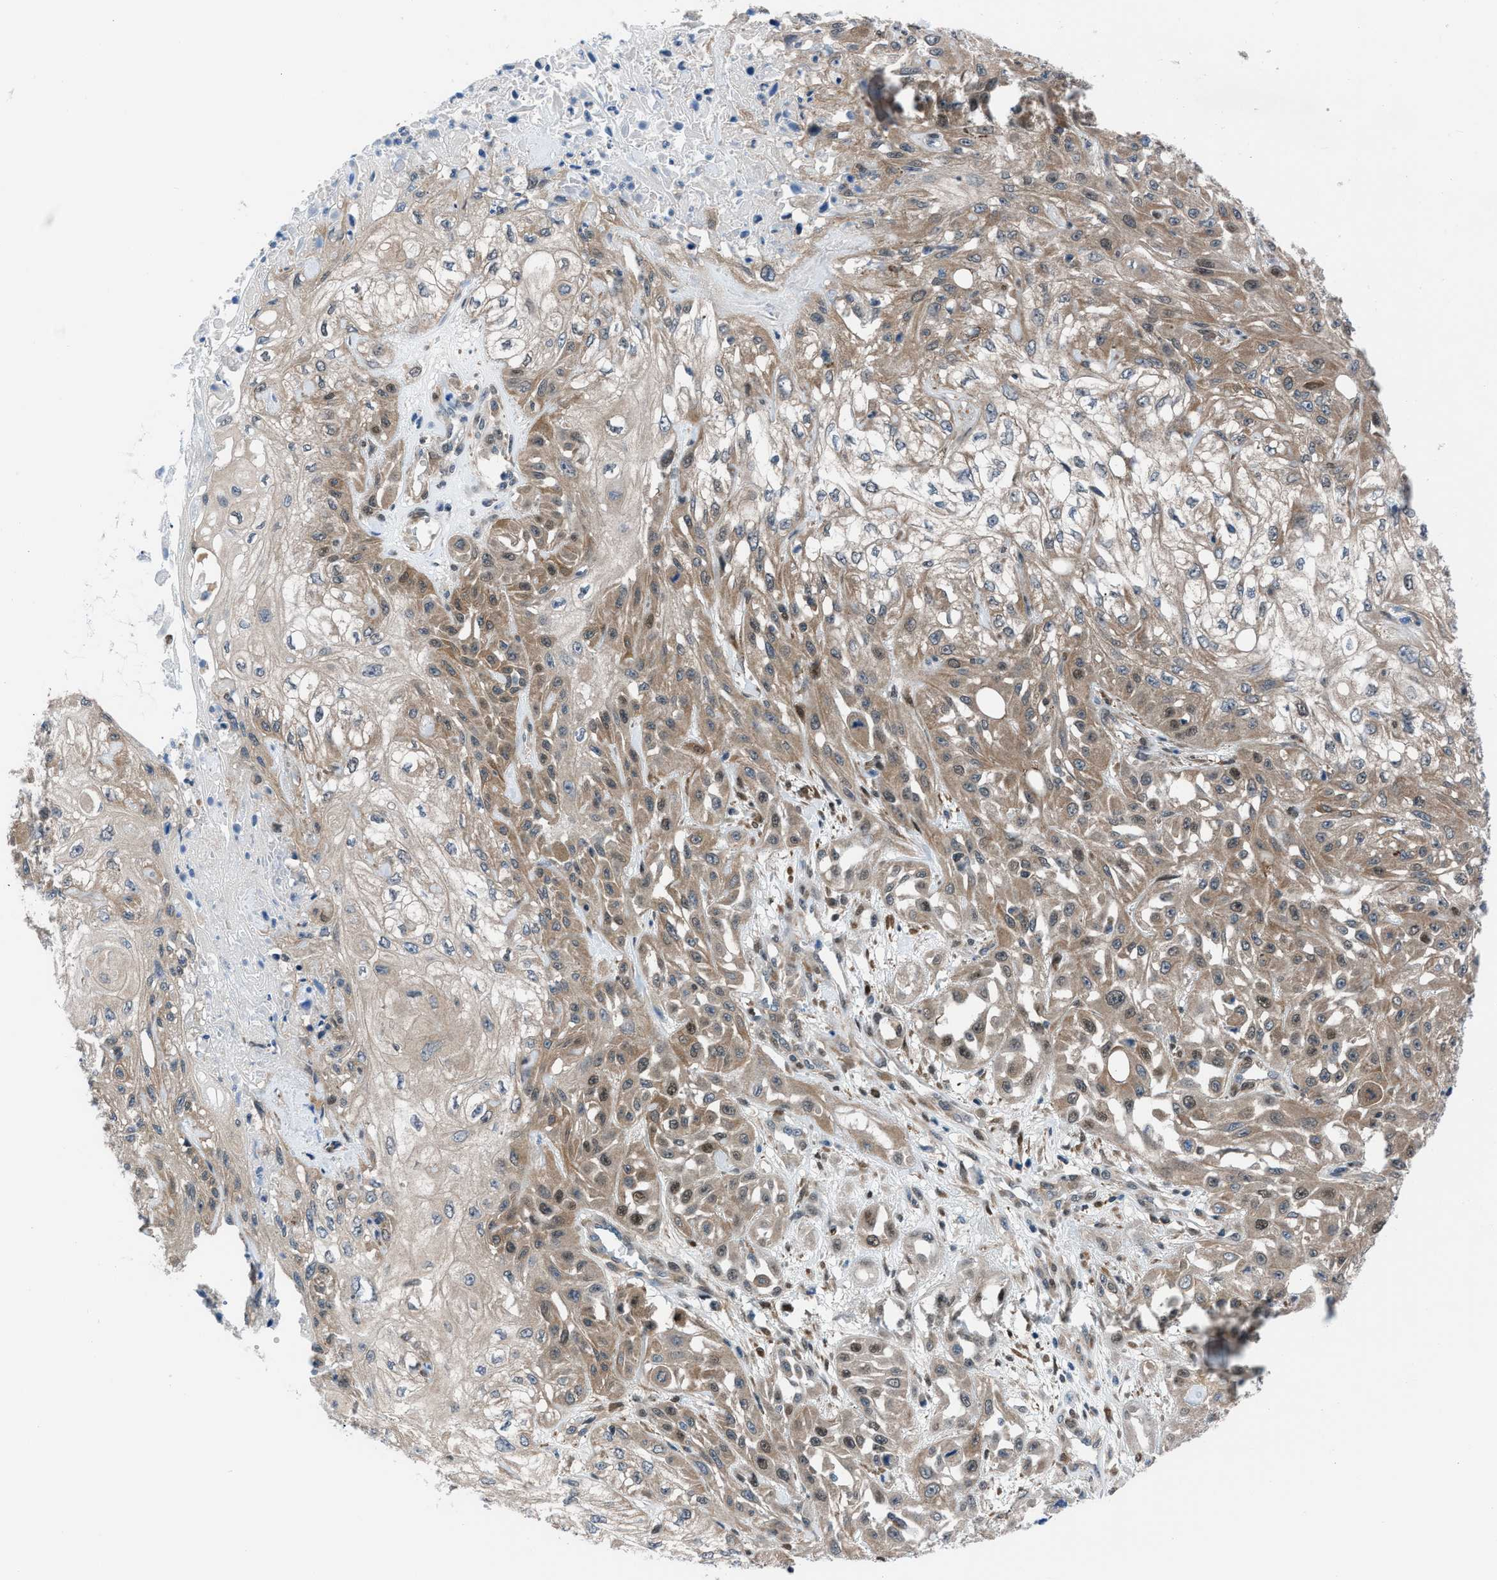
{"staining": {"intensity": "moderate", "quantity": ">75%", "location": "cytoplasmic/membranous"}, "tissue": "skin cancer", "cell_type": "Tumor cells", "image_type": "cancer", "snomed": [{"axis": "morphology", "description": "Squamous cell carcinoma, NOS"}, {"axis": "morphology", "description": "Squamous cell carcinoma, metastatic, NOS"}, {"axis": "topography", "description": "Skin"}, {"axis": "topography", "description": "Lymph node"}], "caption": "A high-resolution photomicrograph shows immunohistochemistry staining of skin cancer (metastatic squamous cell carcinoma), which exhibits moderate cytoplasmic/membranous staining in approximately >75% of tumor cells.", "gene": "TMEM45B", "patient": {"sex": "male", "age": 75}}